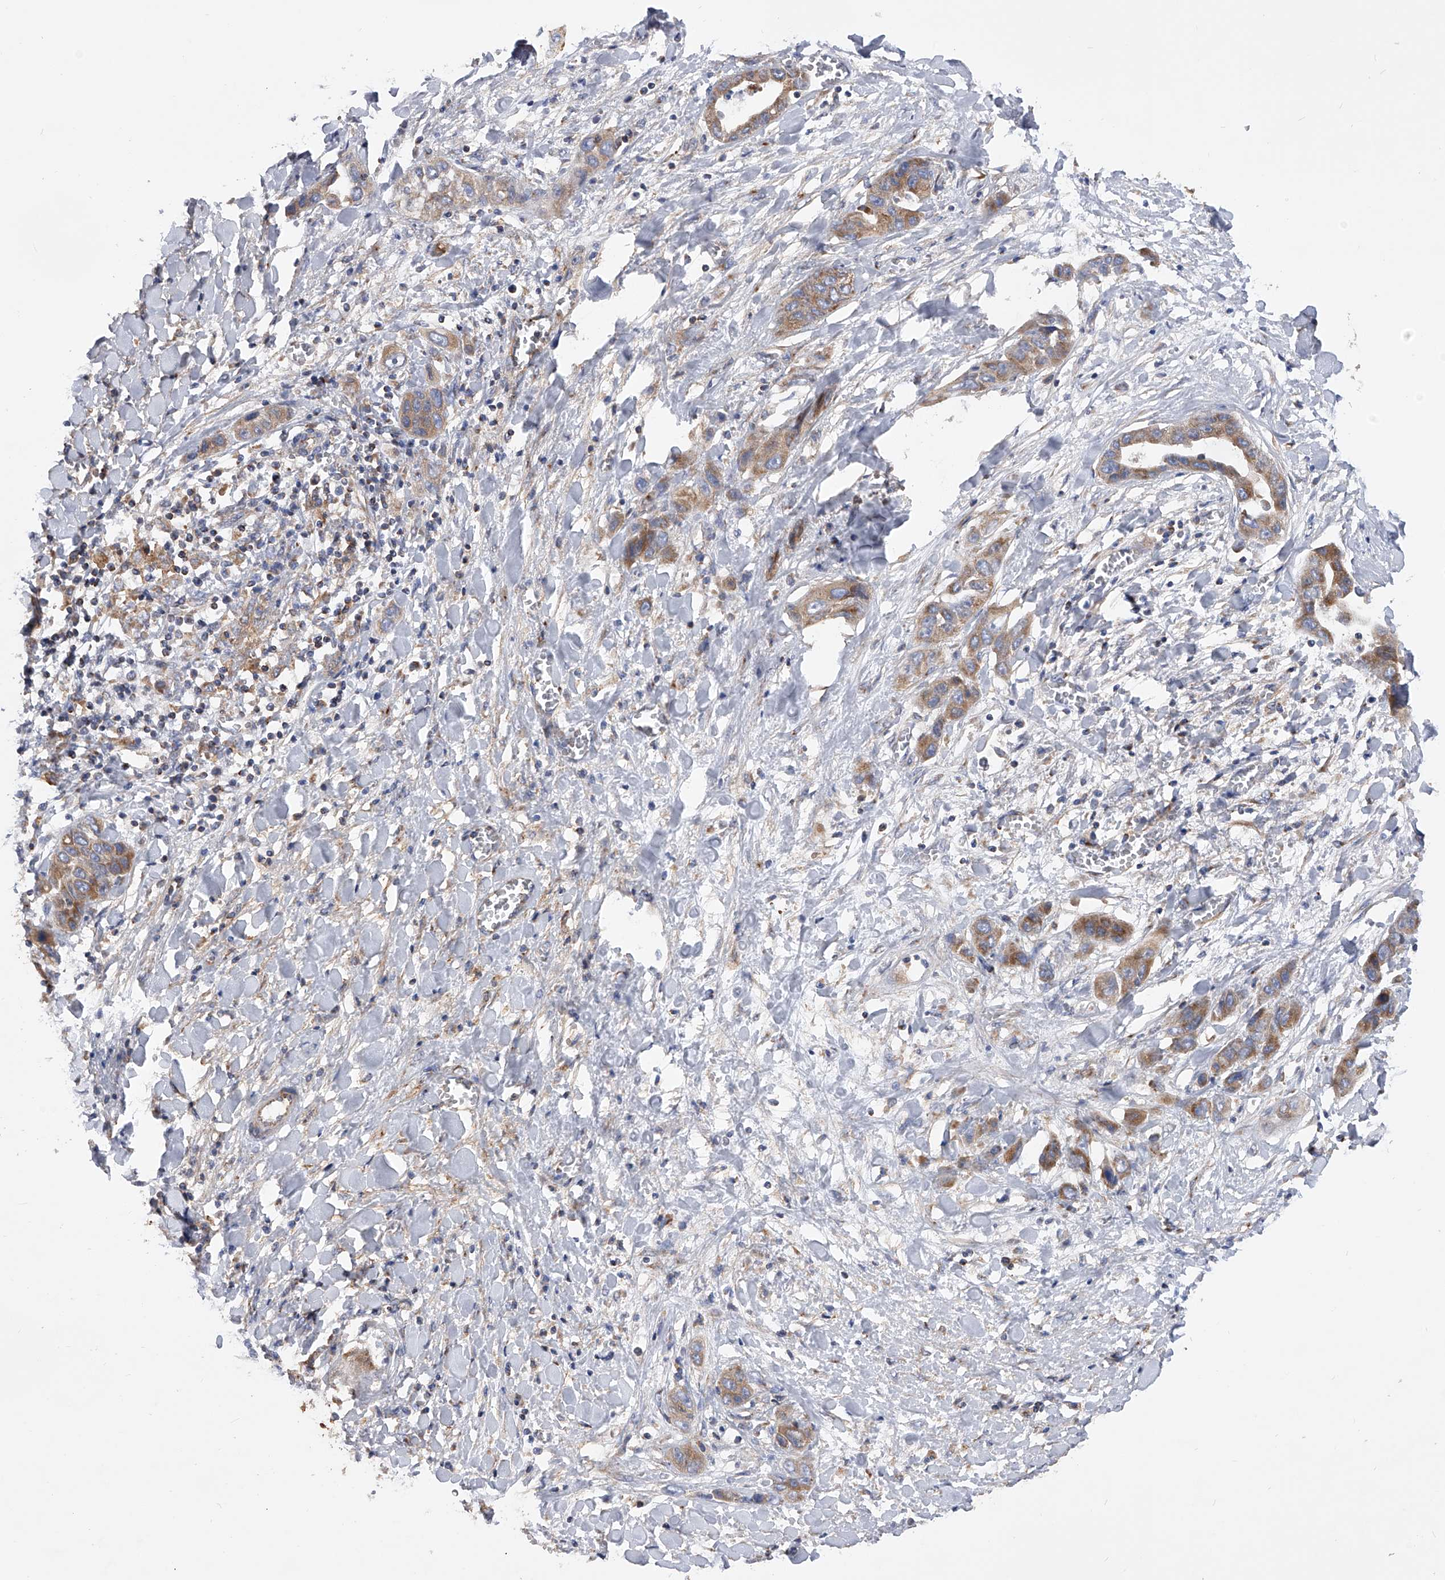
{"staining": {"intensity": "moderate", "quantity": ">75%", "location": "cytoplasmic/membranous"}, "tissue": "liver cancer", "cell_type": "Tumor cells", "image_type": "cancer", "snomed": [{"axis": "morphology", "description": "Cholangiocarcinoma"}, {"axis": "topography", "description": "Liver"}], "caption": "A brown stain shows moderate cytoplasmic/membranous positivity of a protein in cholangiocarcinoma (liver) tumor cells.", "gene": "PDSS2", "patient": {"sex": "female", "age": 52}}